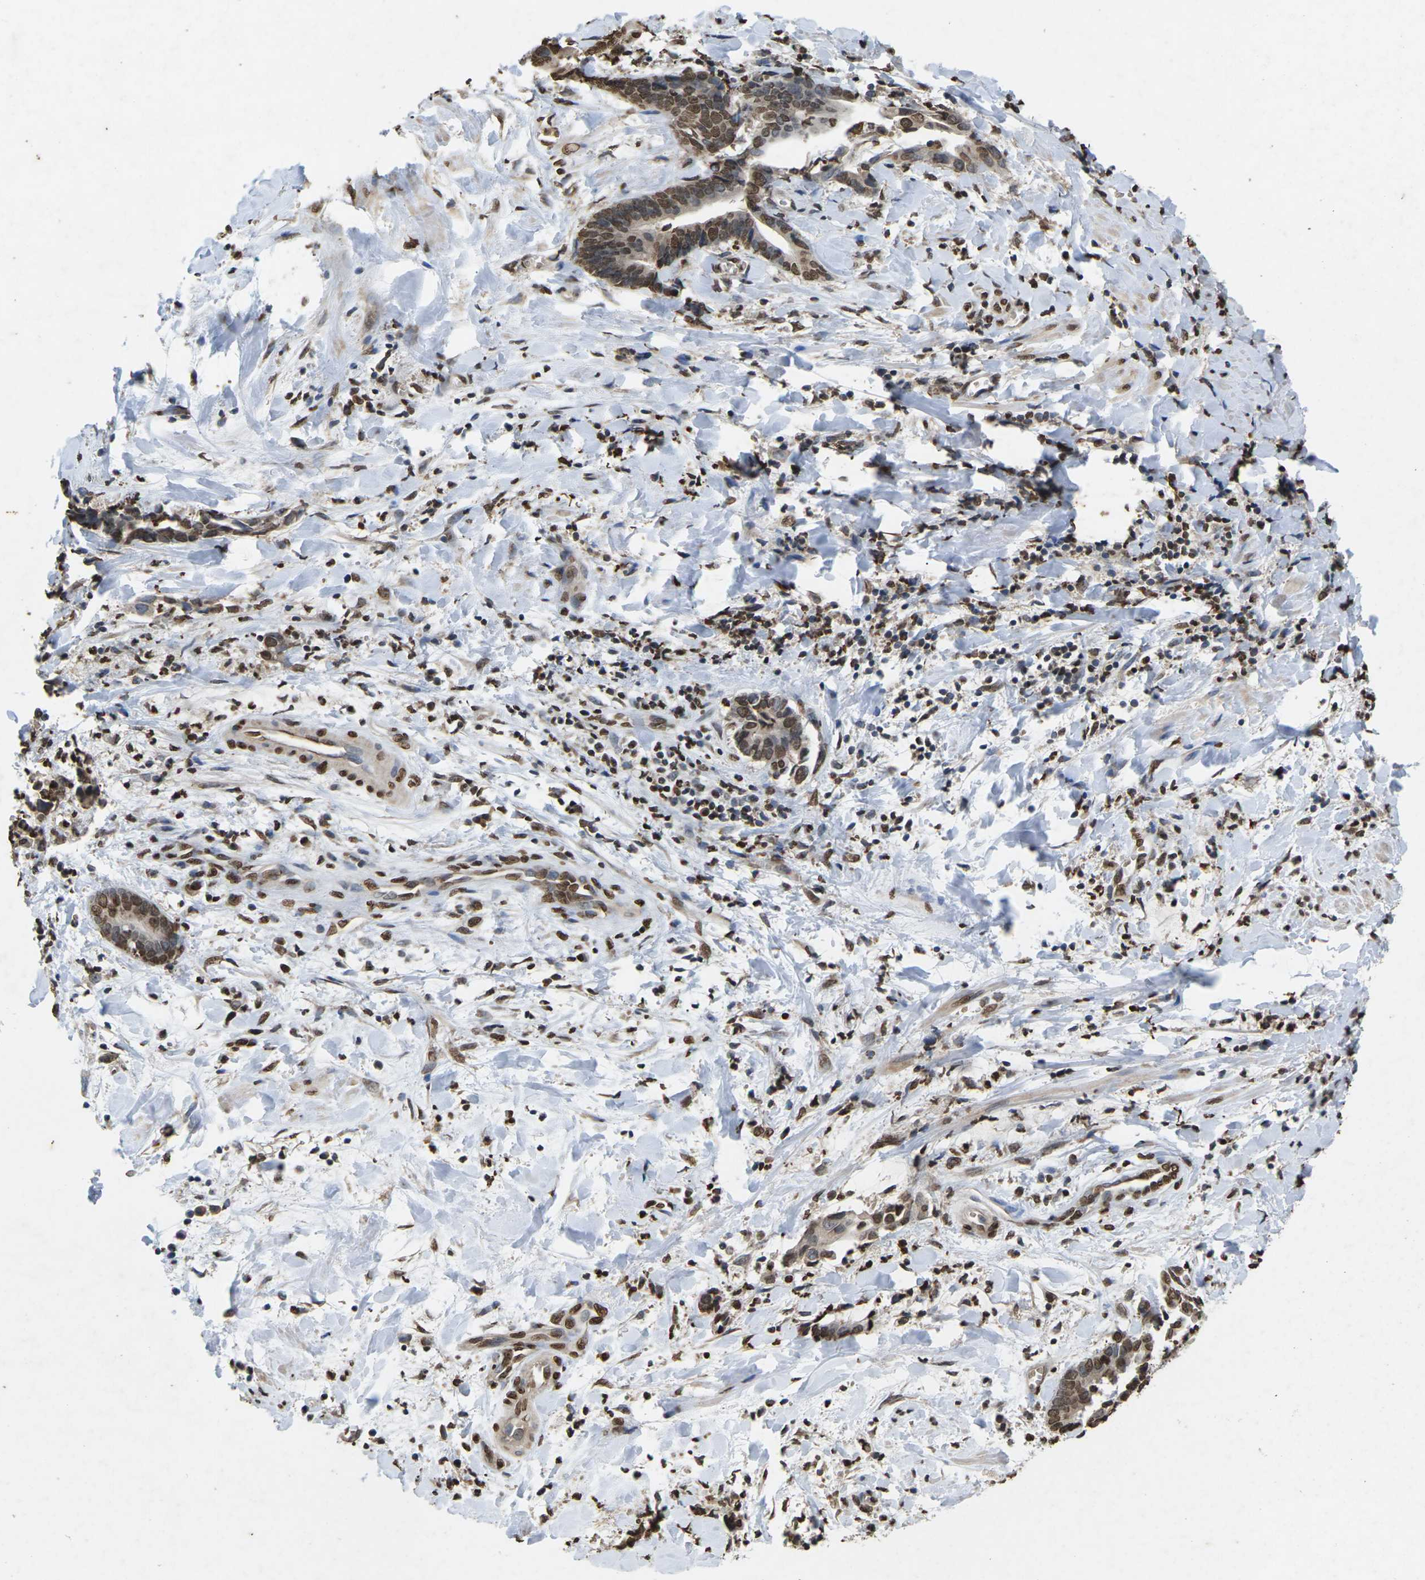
{"staining": {"intensity": "strong", "quantity": ">75%", "location": "nuclear"}, "tissue": "cervical cancer", "cell_type": "Tumor cells", "image_type": "cancer", "snomed": [{"axis": "morphology", "description": "Adenocarcinoma, NOS"}, {"axis": "topography", "description": "Cervix"}], "caption": "This photomicrograph reveals cervical cancer (adenocarcinoma) stained with IHC to label a protein in brown. The nuclear of tumor cells show strong positivity for the protein. Nuclei are counter-stained blue.", "gene": "EMSY", "patient": {"sex": "female", "age": 44}}